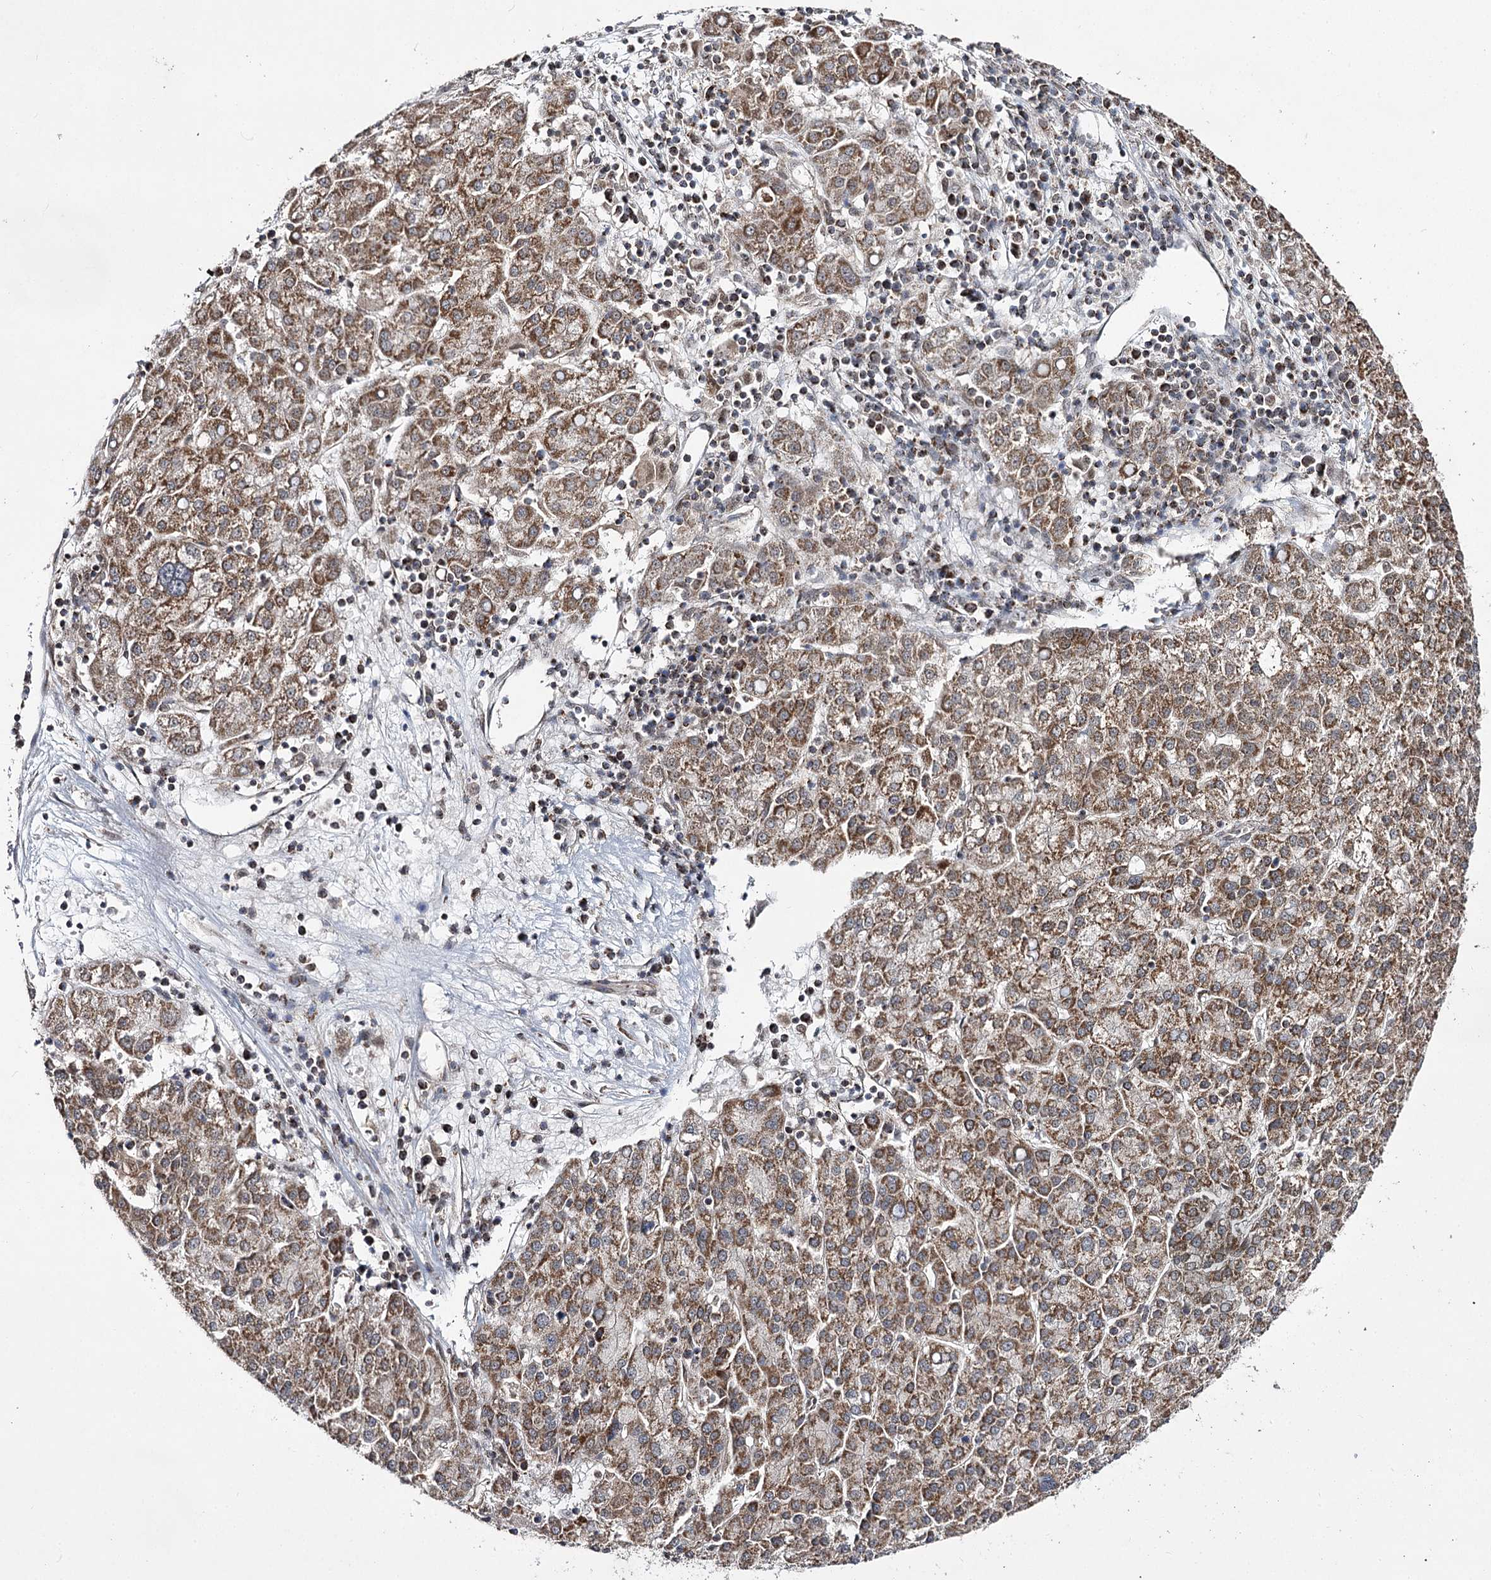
{"staining": {"intensity": "moderate", "quantity": ">75%", "location": "cytoplasmic/membranous"}, "tissue": "liver cancer", "cell_type": "Tumor cells", "image_type": "cancer", "snomed": [{"axis": "morphology", "description": "Carcinoma, Hepatocellular, NOS"}, {"axis": "topography", "description": "Liver"}], "caption": "An image showing moderate cytoplasmic/membranous positivity in about >75% of tumor cells in liver hepatocellular carcinoma, as visualized by brown immunohistochemical staining.", "gene": "SLC4A1AP", "patient": {"sex": "female", "age": 58}}